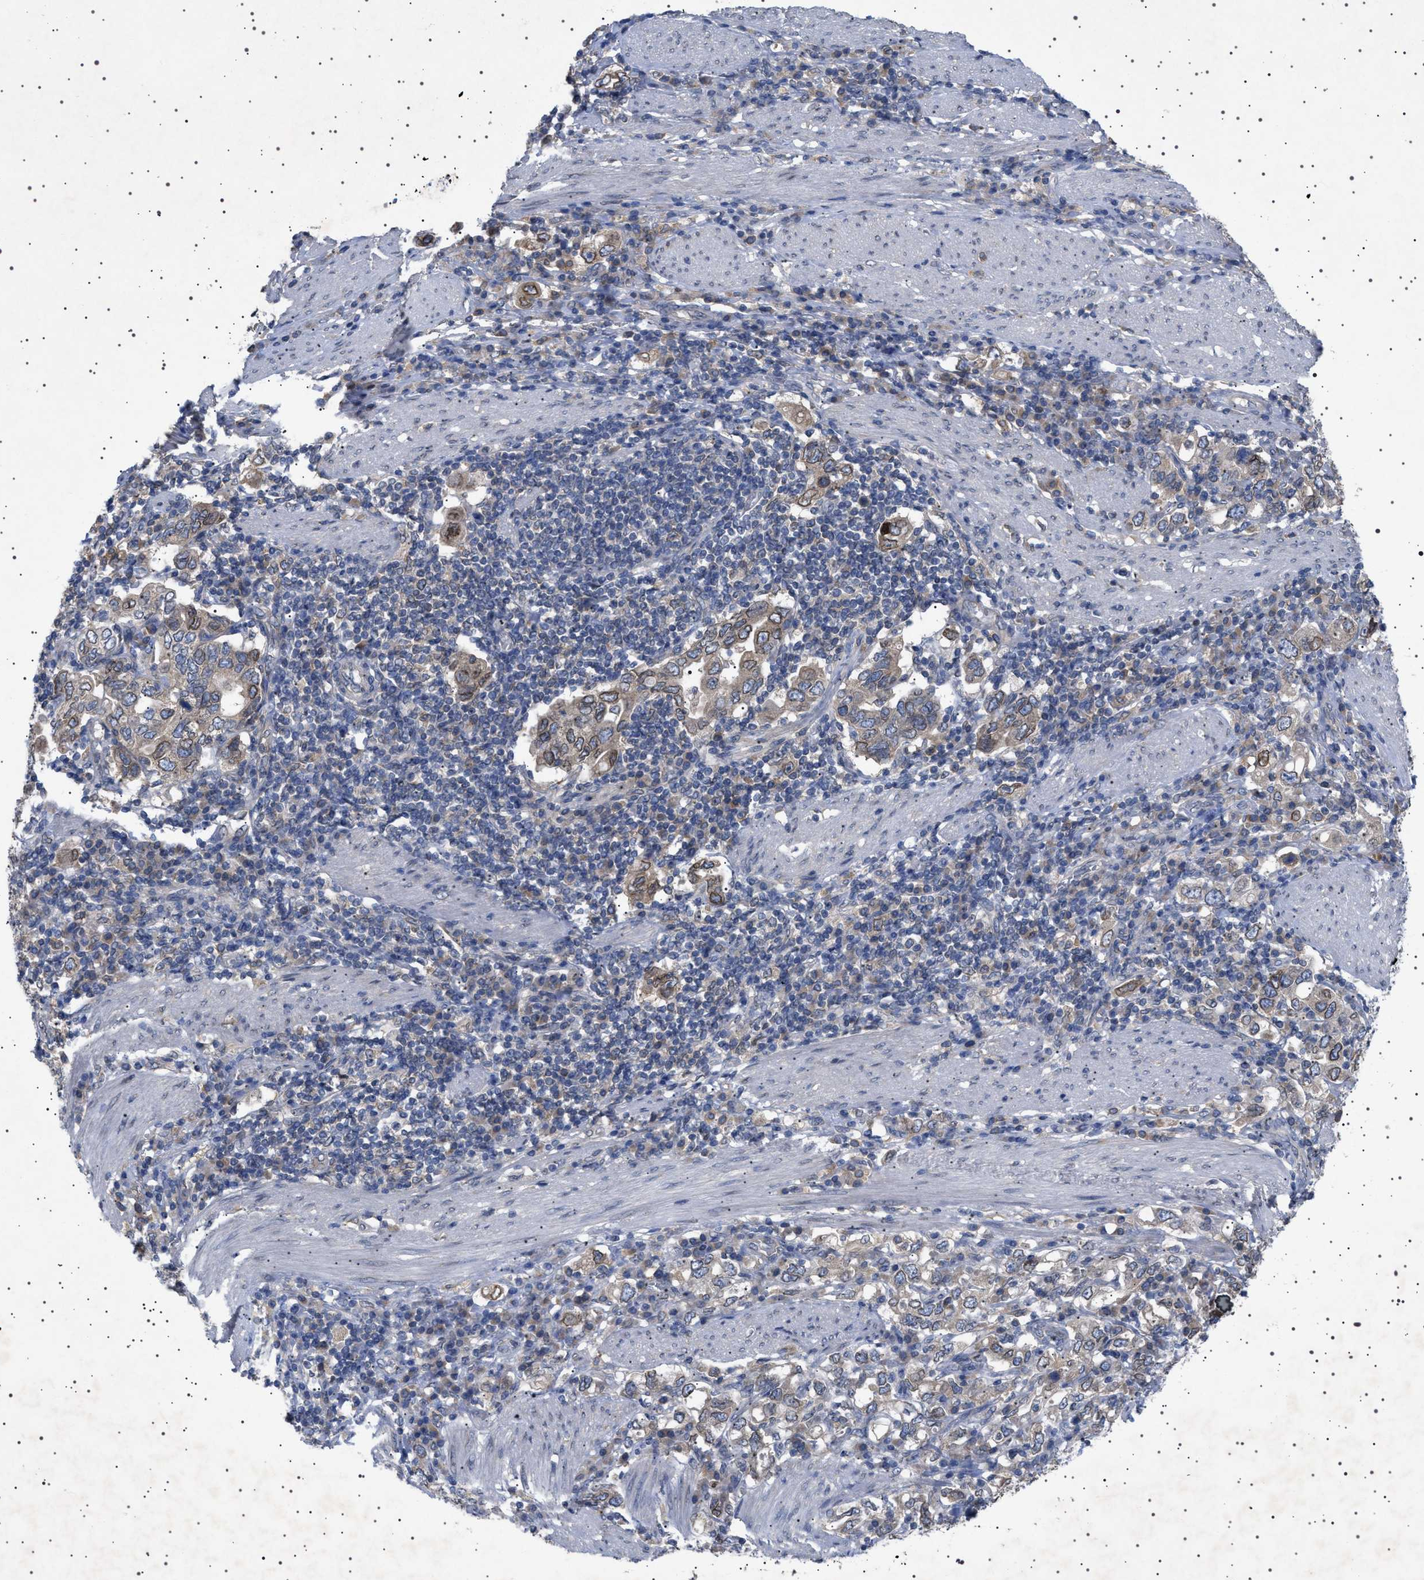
{"staining": {"intensity": "strong", "quantity": "25%-75%", "location": "cytoplasmic/membranous,nuclear"}, "tissue": "stomach cancer", "cell_type": "Tumor cells", "image_type": "cancer", "snomed": [{"axis": "morphology", "description": "Adenocarcinoma, NOS"}, {"axis": "topography", "description": "Stomach, upper"}], "caption": "A high amount of strong cytoplasmic/membranous and nuclear staining is appreciated in approximately 25%-75% of tumor cells in stomach cancer (adenocarcinoma) tissue.", "gene": "NUP93", "patient": {"sex": "male", "age": 62}}